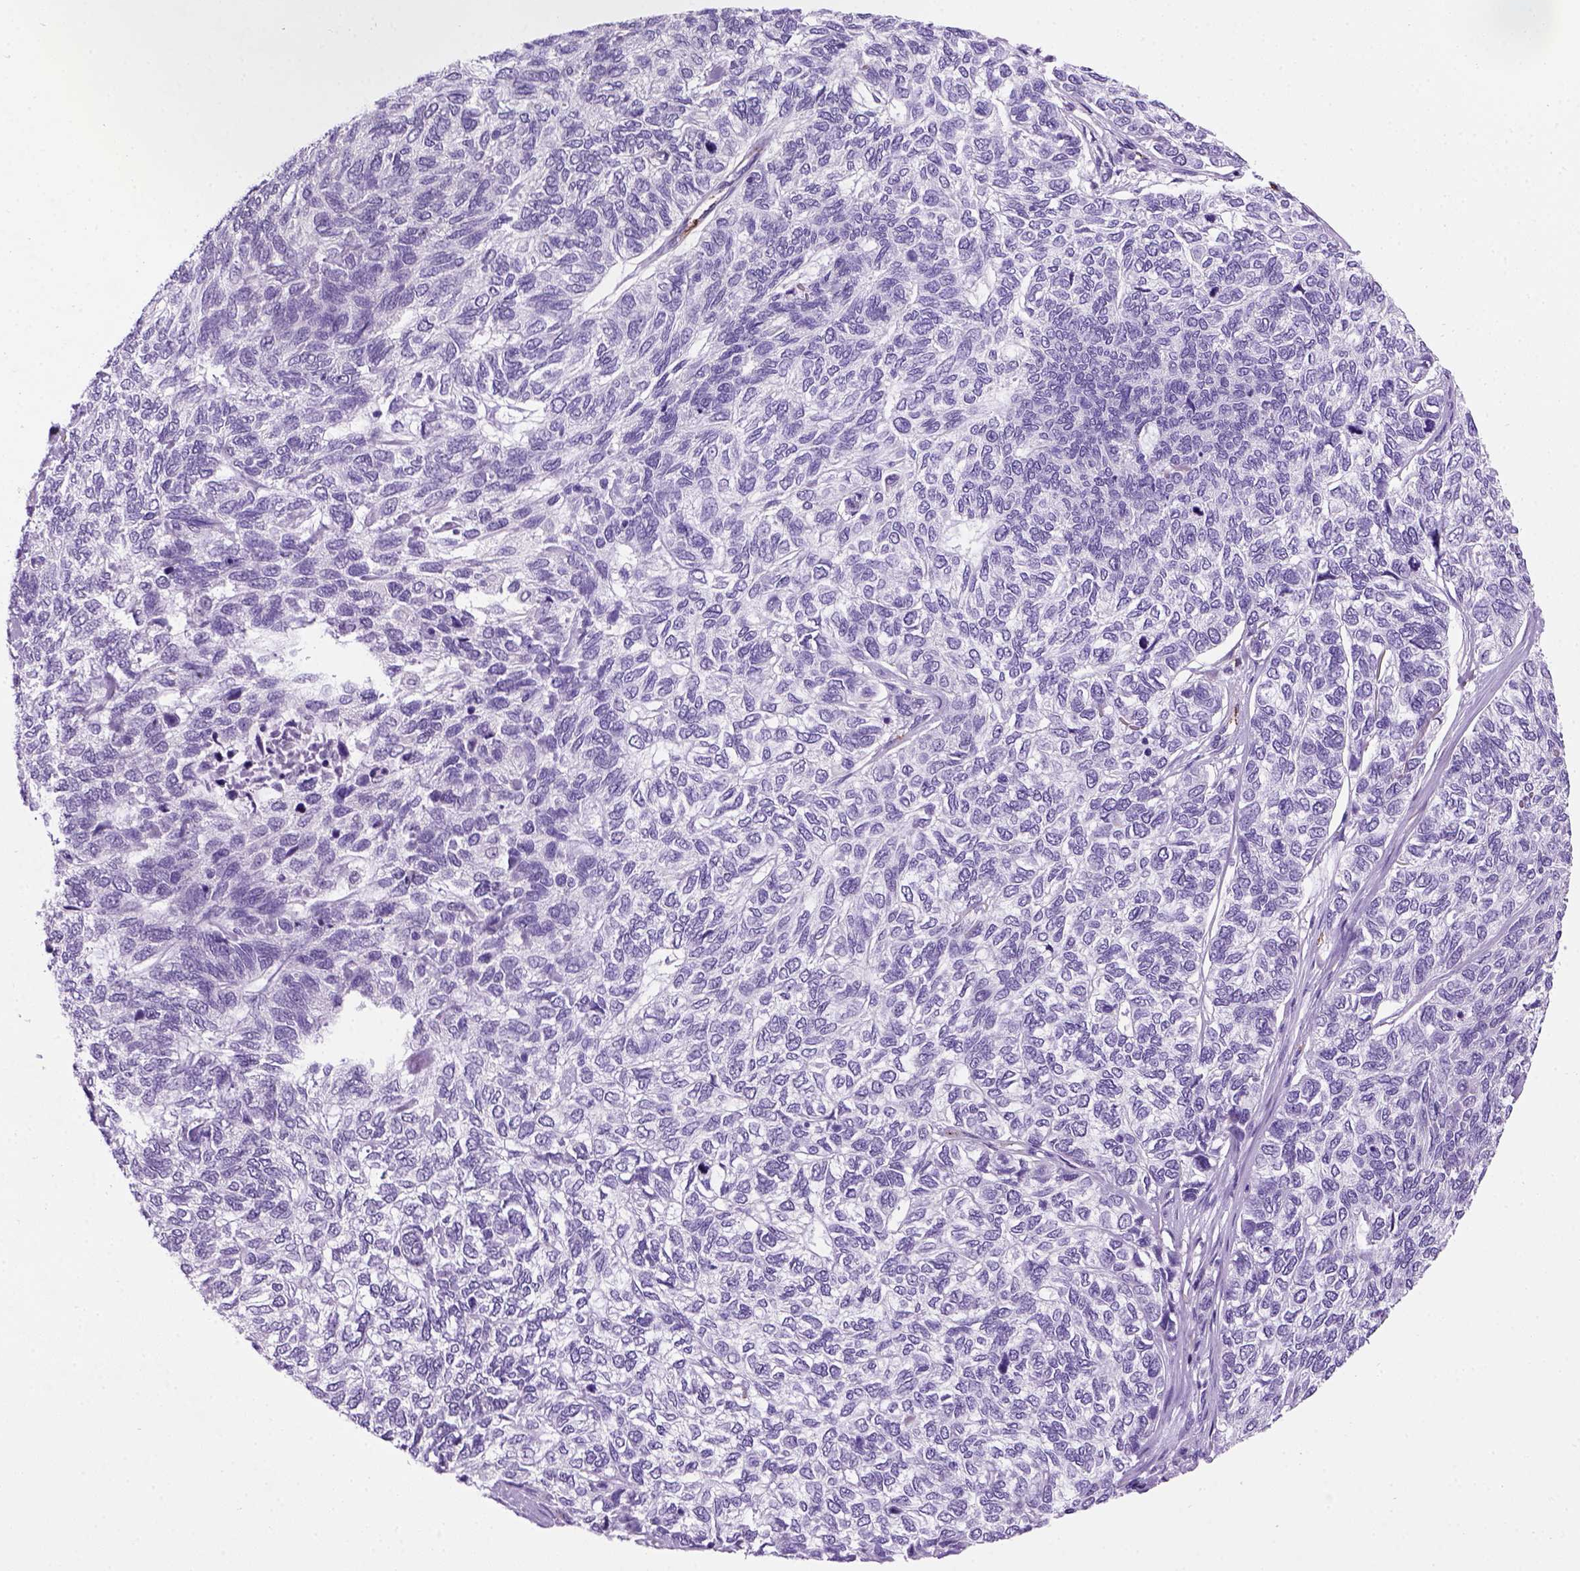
{"staining": {"intensity": "negative", "quantity": "none", "location": "none"}, "tissue": "skin cancer", "cell_type": "Tumor cells", "image_type": "cancer", "snomed": [{"axis": "morphology", "description": "Basal cell carcinoma"}, {"axis": "topography", "description": "Skin"}], "caption": "Immunohistochemical staining of skin cancer (basal cell carcinoma) reveals no significant positivity in tumor cells. (DAB IHC visualized using brightfield microscopy, high magnification).", "gene": "VWF", "patient": {"sex": "female", "age": 65}}